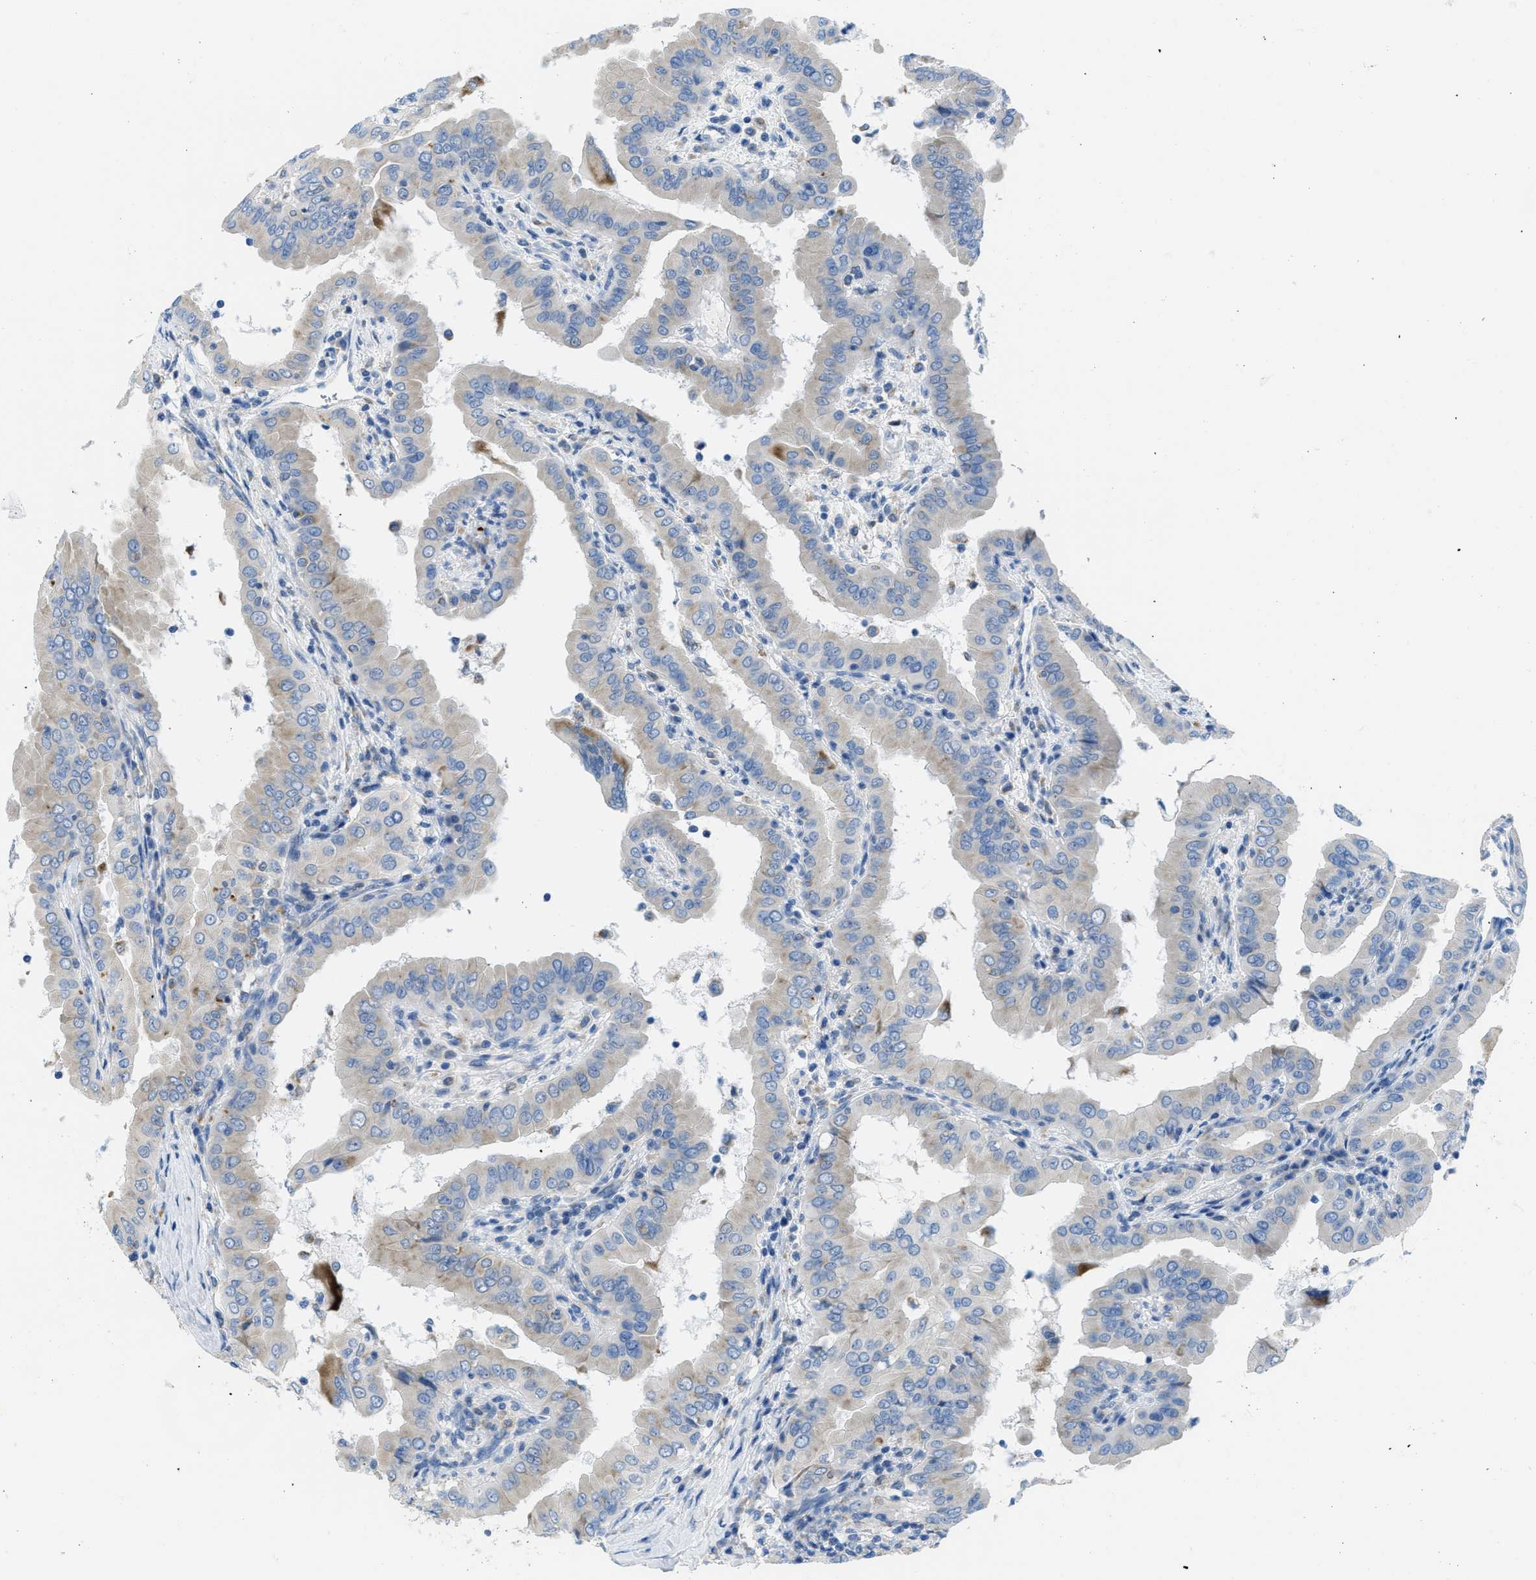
{"staining": {"intensity": "negative", "quantity": "none", "location": "none"}, "tissue": "thyroid cancer", "cell_type": "Tumor cells", "image_type": "cancer", "snomed": [{"axis": "morphology", "description": "Papillary adenocarcinoma, NOS"}, {"axis": "topography", "description": "Thyroid gland"}], "caption": "This is a micrograph of immunohistochemistry staining of thyroid cancer, which shows no positivity in tumor cells. (DAB IHC with hematoxylin counter stain).", "gene": "PTDSS1", "patient": {"sex": "male", "age": 33}}